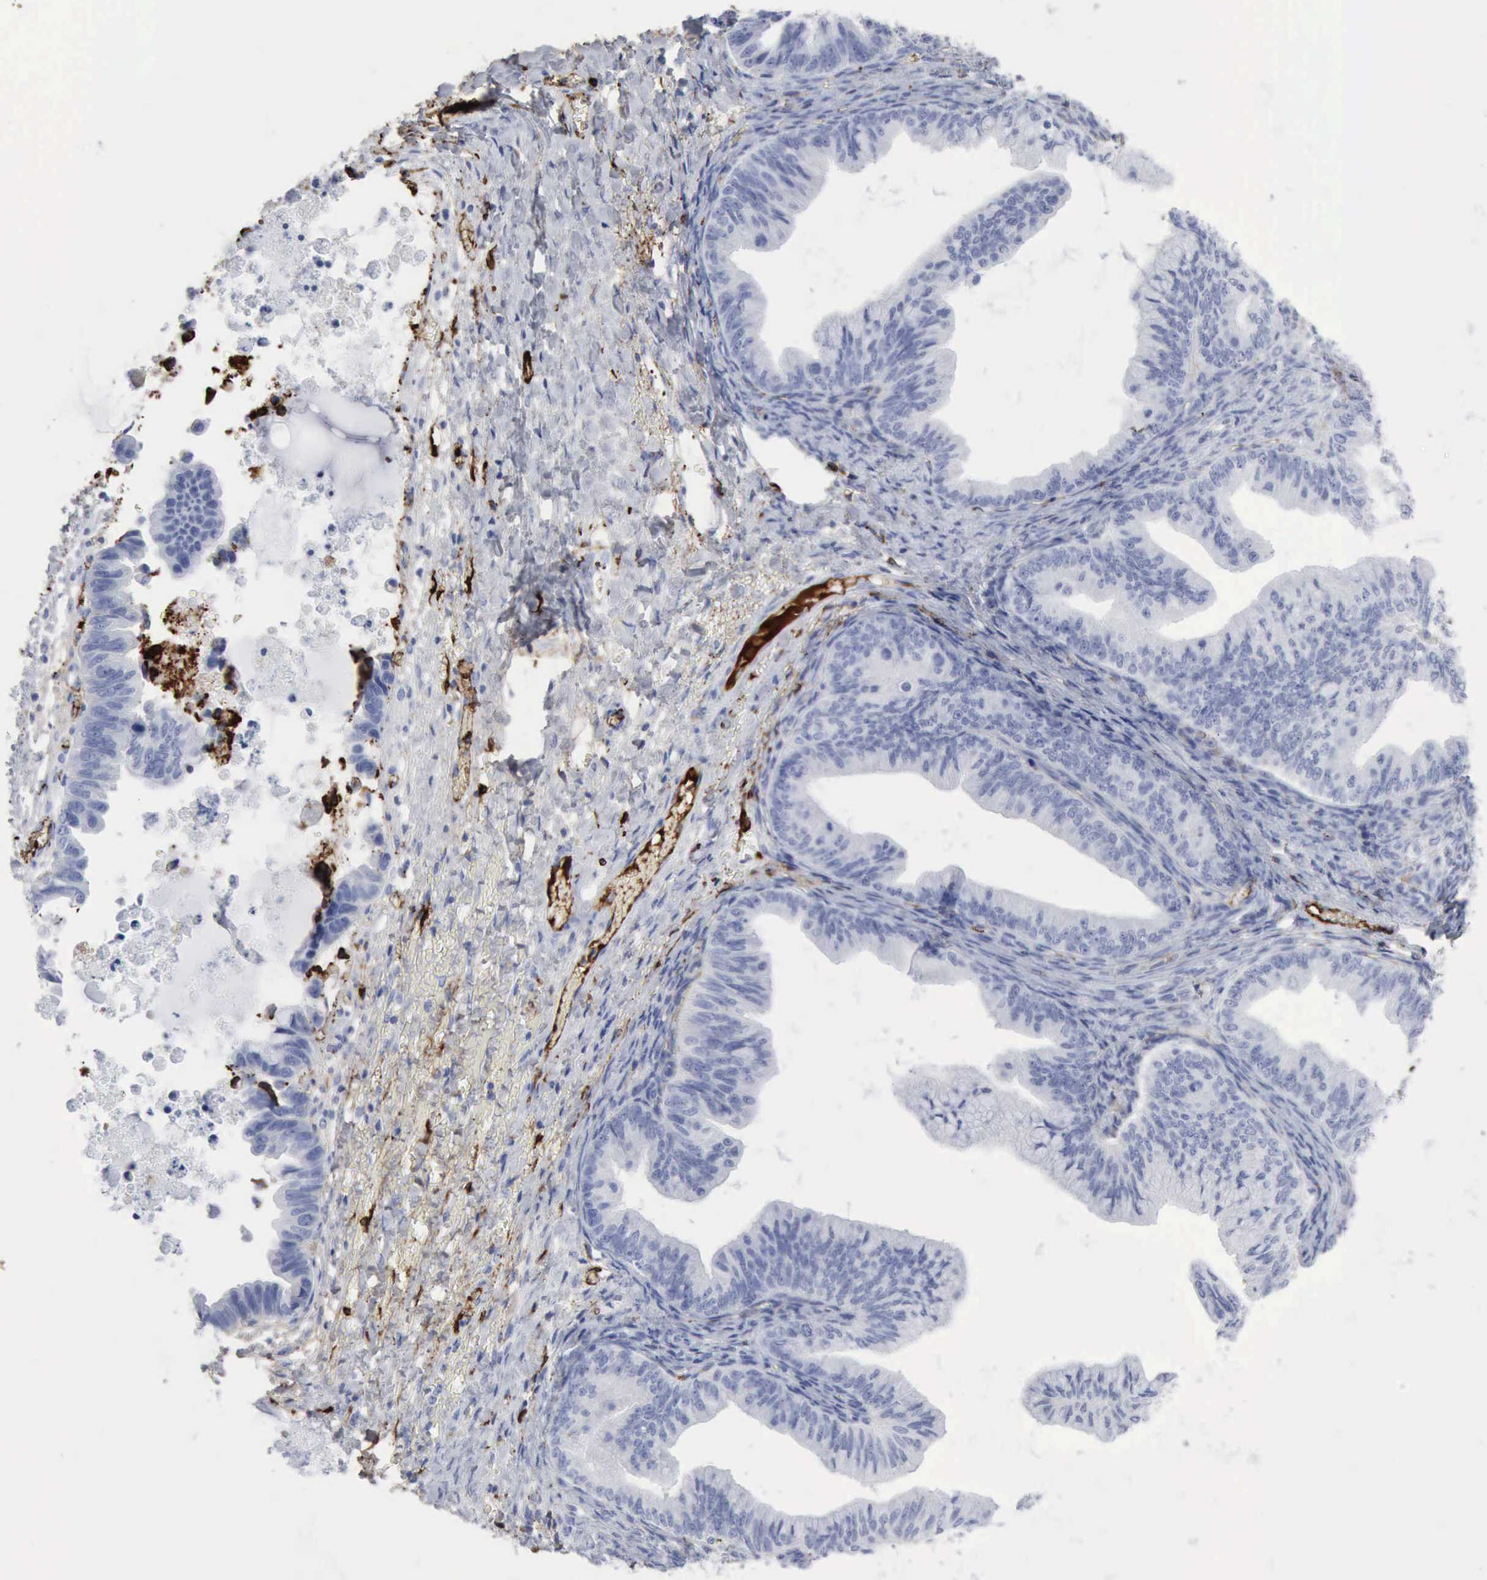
{"staining": {"intensity": "negative", "quantity": "none", "location": "none"}, "tissue": "ovarian cancer", "cell_type": "Tumor cells", "image_type": "cancer", "snomed": [{"axis": "morphology", "description": "Cystadenocarcinoma, mucinous, NOS"}, {"axis": "topography", "description": "Ovary"}], "caption": "The immunohistochemistry micrograph has no significant expression in tumor cells of ovarian cancer tissue.", "gene": "C4BPA", "patient": {"sex": "female", "age": 36}}